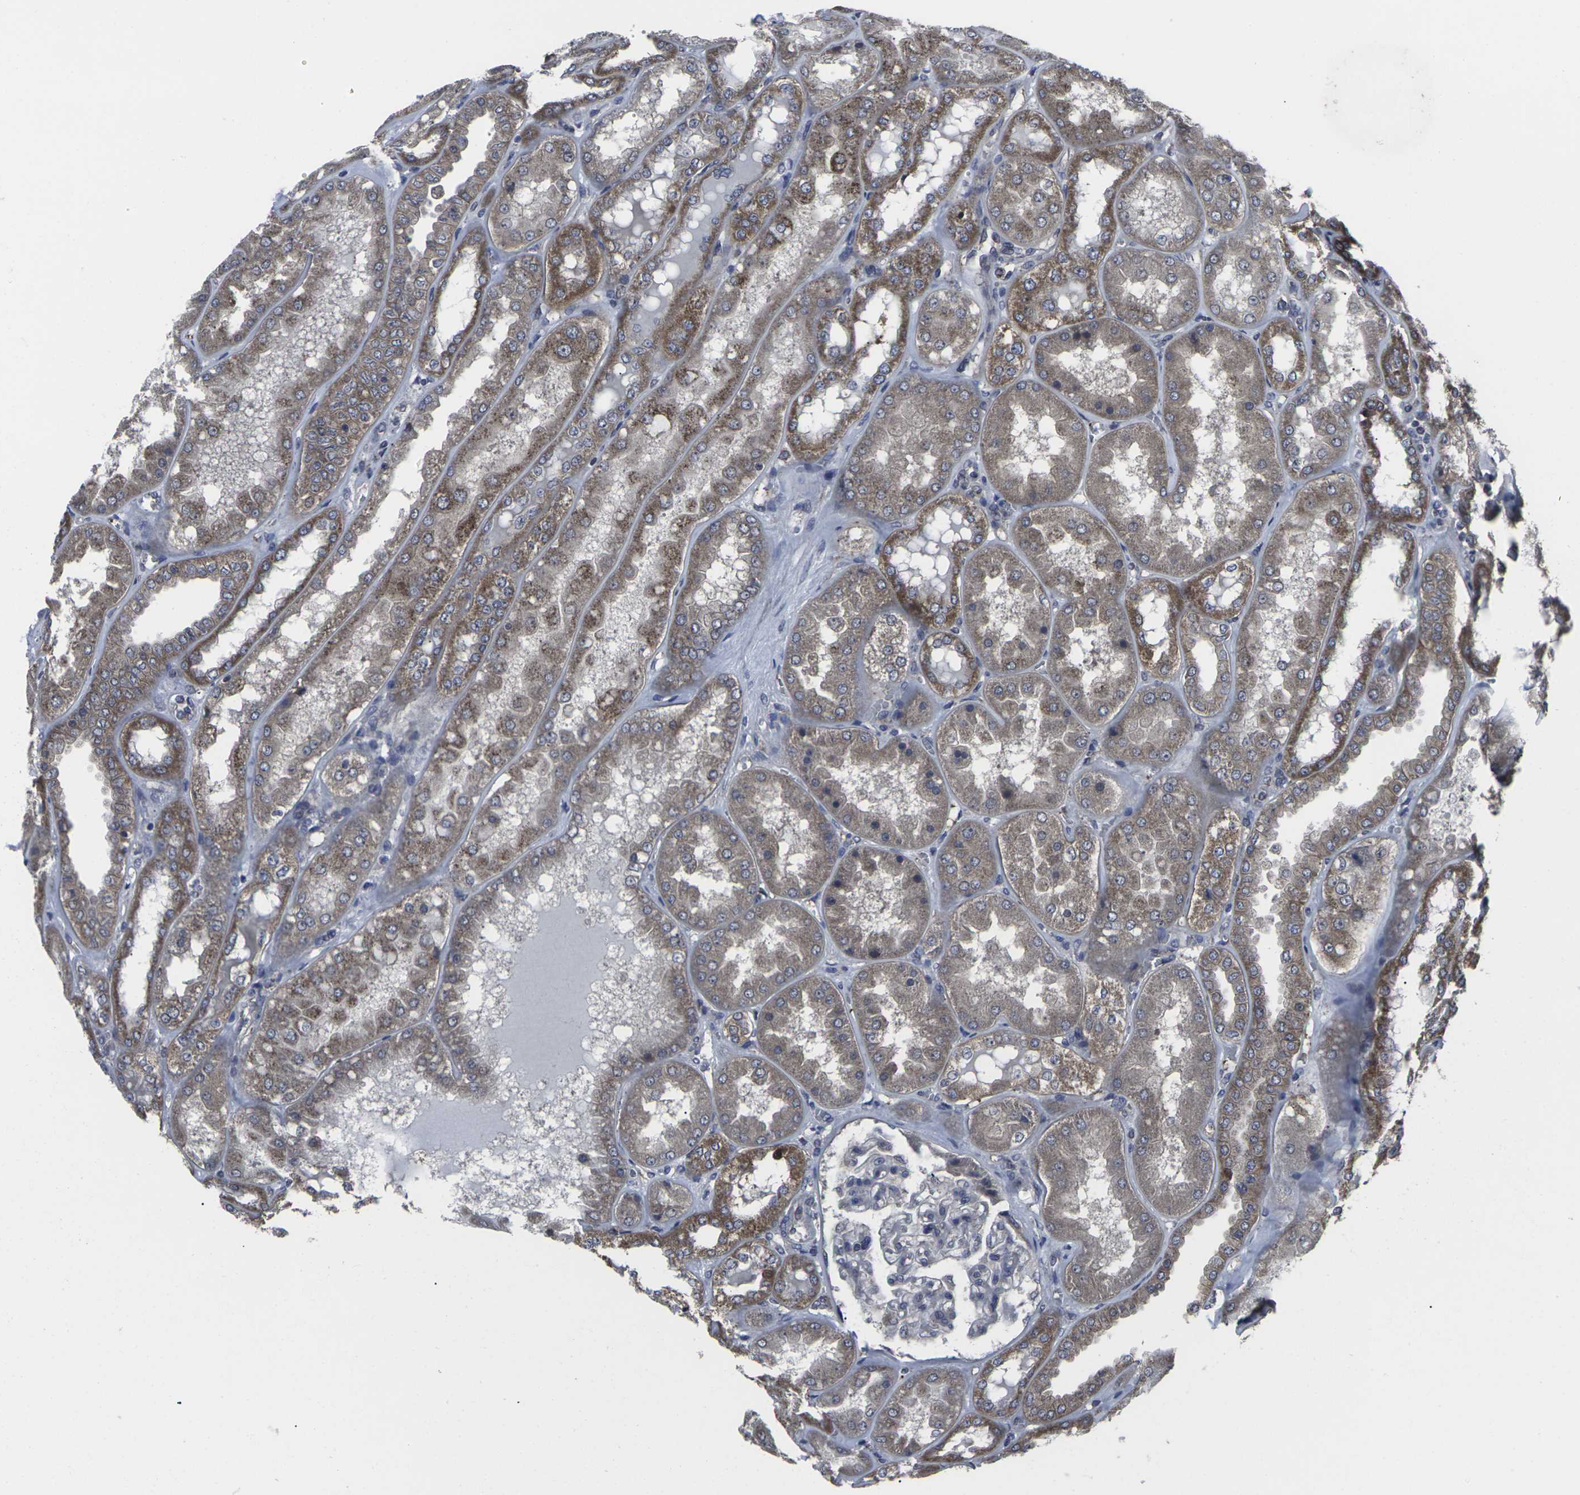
{"staining": {"intensity": "negative", "quantity": "none", "location": "none"}, "tissue": "kidney", "cell_type": "Cells in glomeruli", "image_type": "normal", "snomed": [{"axis": "morphology", "description": "Normal tissue, NOS"}, {"axis": "topography", "description": "Kidney"}], "caption": "A high-resolution image shows immunohistochemistry staining of unremarkable kidney, which exhibits no significant positivity in cells in glomeruli. The staining was performed using DAB to visualize the protein expression in brown, while the nuclei were stained in blue with hematoxylin (Magnification: 20x).", "gene": "MAPKAPK2", "patient": {"sex": "female", "age": 56}}